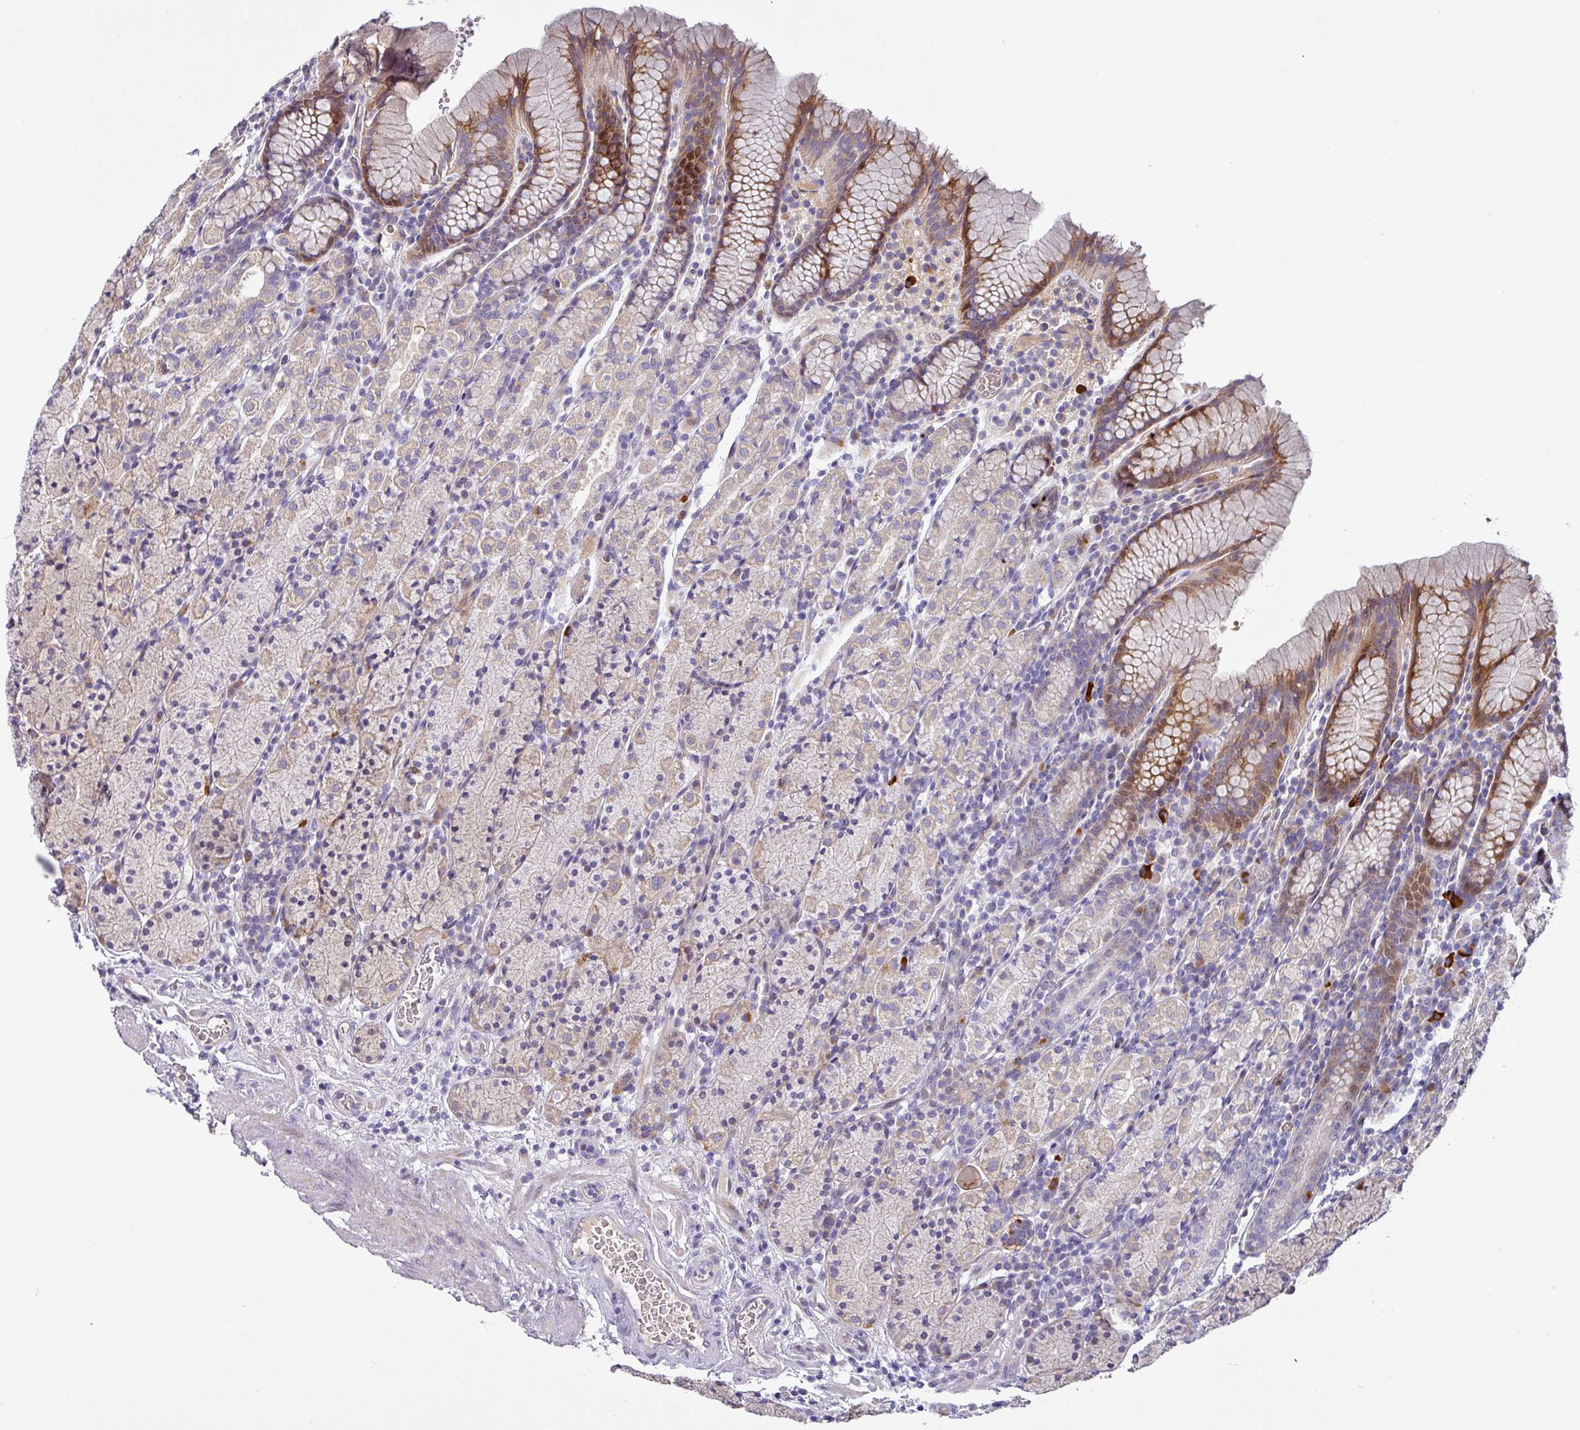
{"staining": {"intensity": "moderate", "quantity": "25%-75%", "location": "cytoplasmic/membranous"}, "tissue": "stomach", "cell_type": "Glandular cells", "image_type": "normal", "snomed": [{"axis": "morphology", "description": "Normal tissue, NOS"}, {"axis": "topography", "description": "Stomach, upper"}, {"axis": "topography", "description": "Stomach"}], "caption": "Approximately 25%-75% of glandular cells in benign stomach reveal moderate cytoplasmic/membranous protein staining as visualized by brown immunohistochemical staining.", "gene": "KLHL3", "patient": {"sex": "male", "age": 62}}